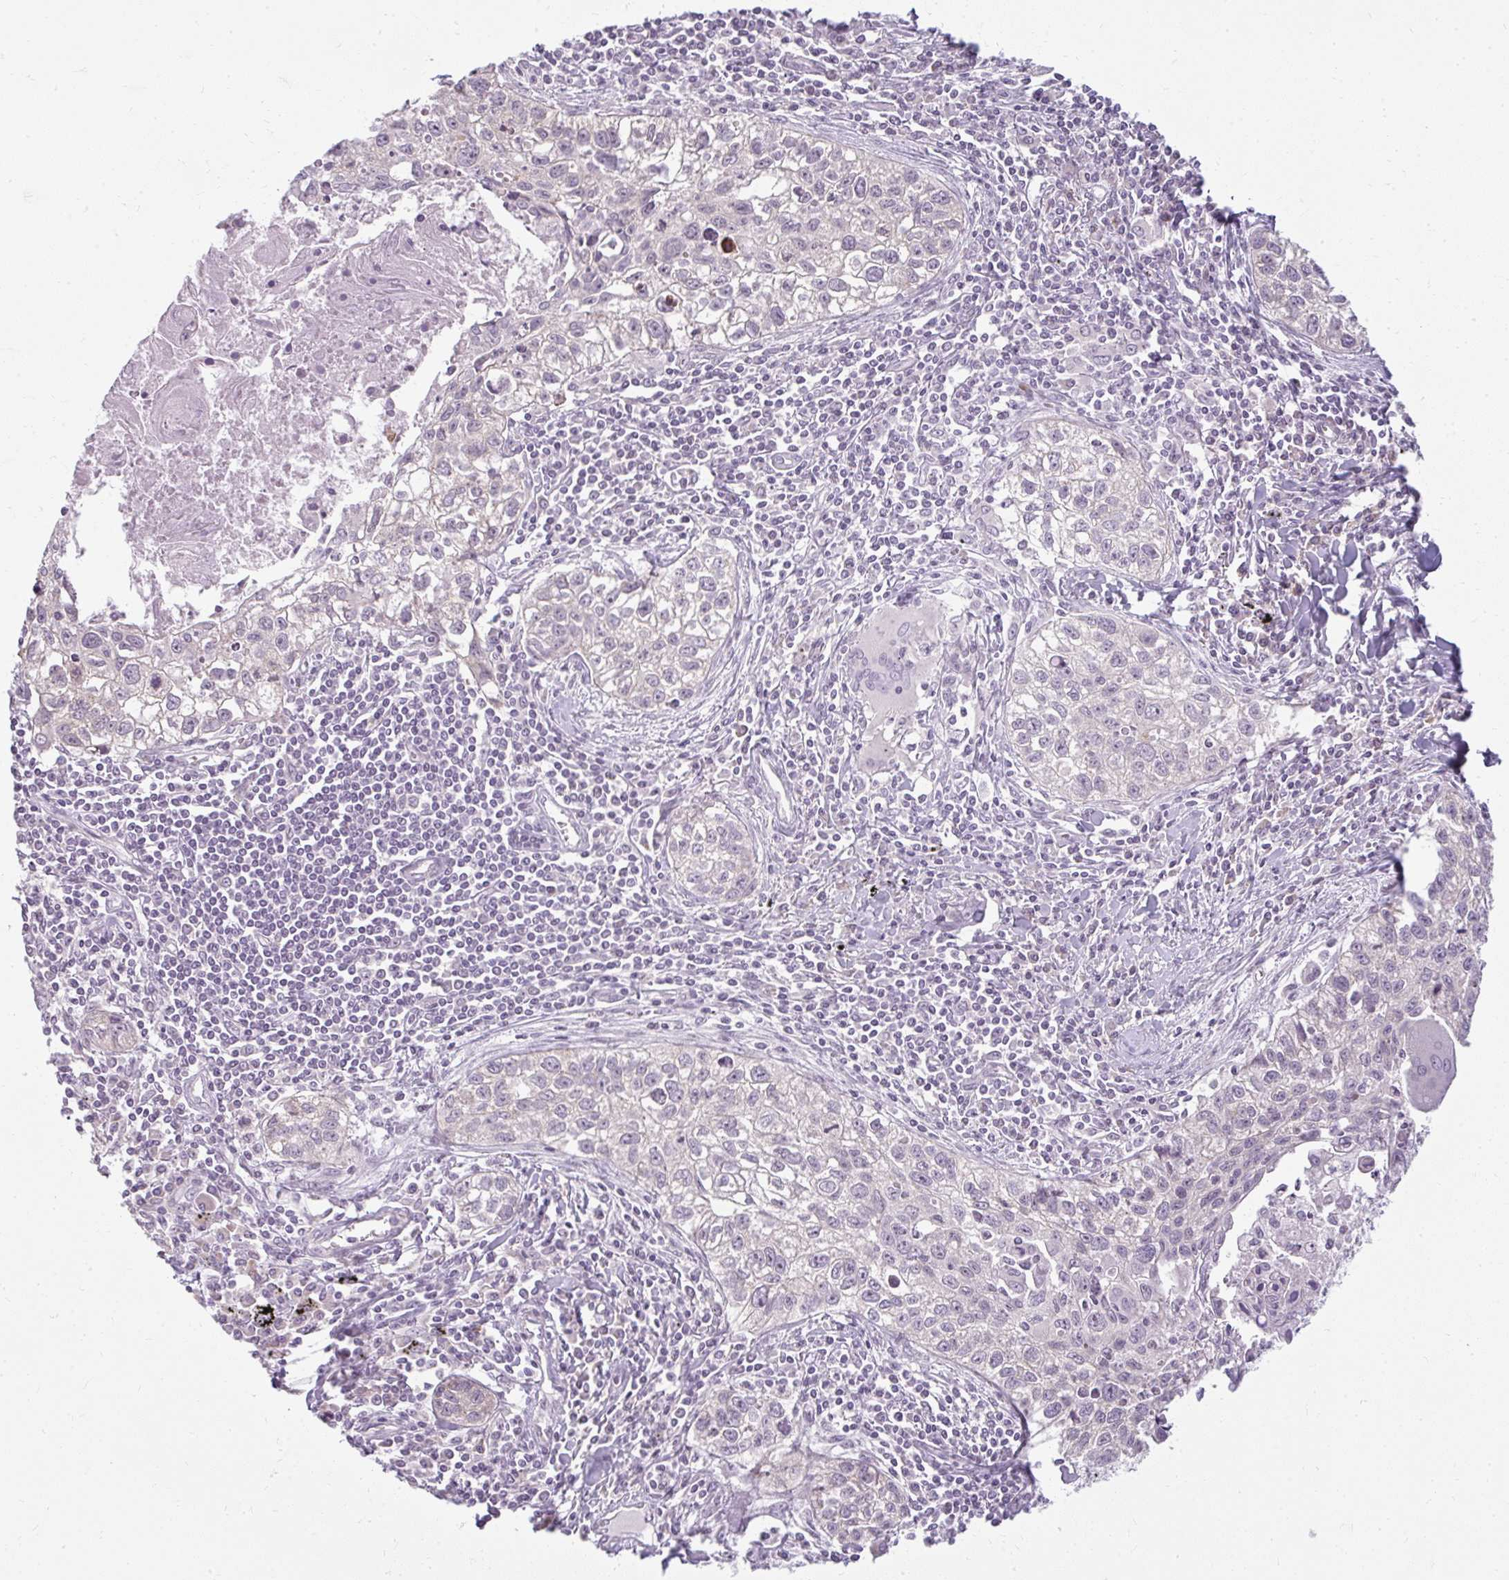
{"staining": {"intensity": "negative", "quantity": "none", "location": "none"}, "tissue": "lung cancer", "cell_type": "Tumor cells", "image_type": "cancer", "snomed": [{"axis": "morphology", "description": "Squamous cell carcinoma, NOS"}, {"axis": "topography", "description": "Lung"}], "caption": "The photomicrograph shows no significant positivity in tumor cells of lung cancer.", "gene": "ZFYVE26", "patient": {"sex": "male", "age": 74}}